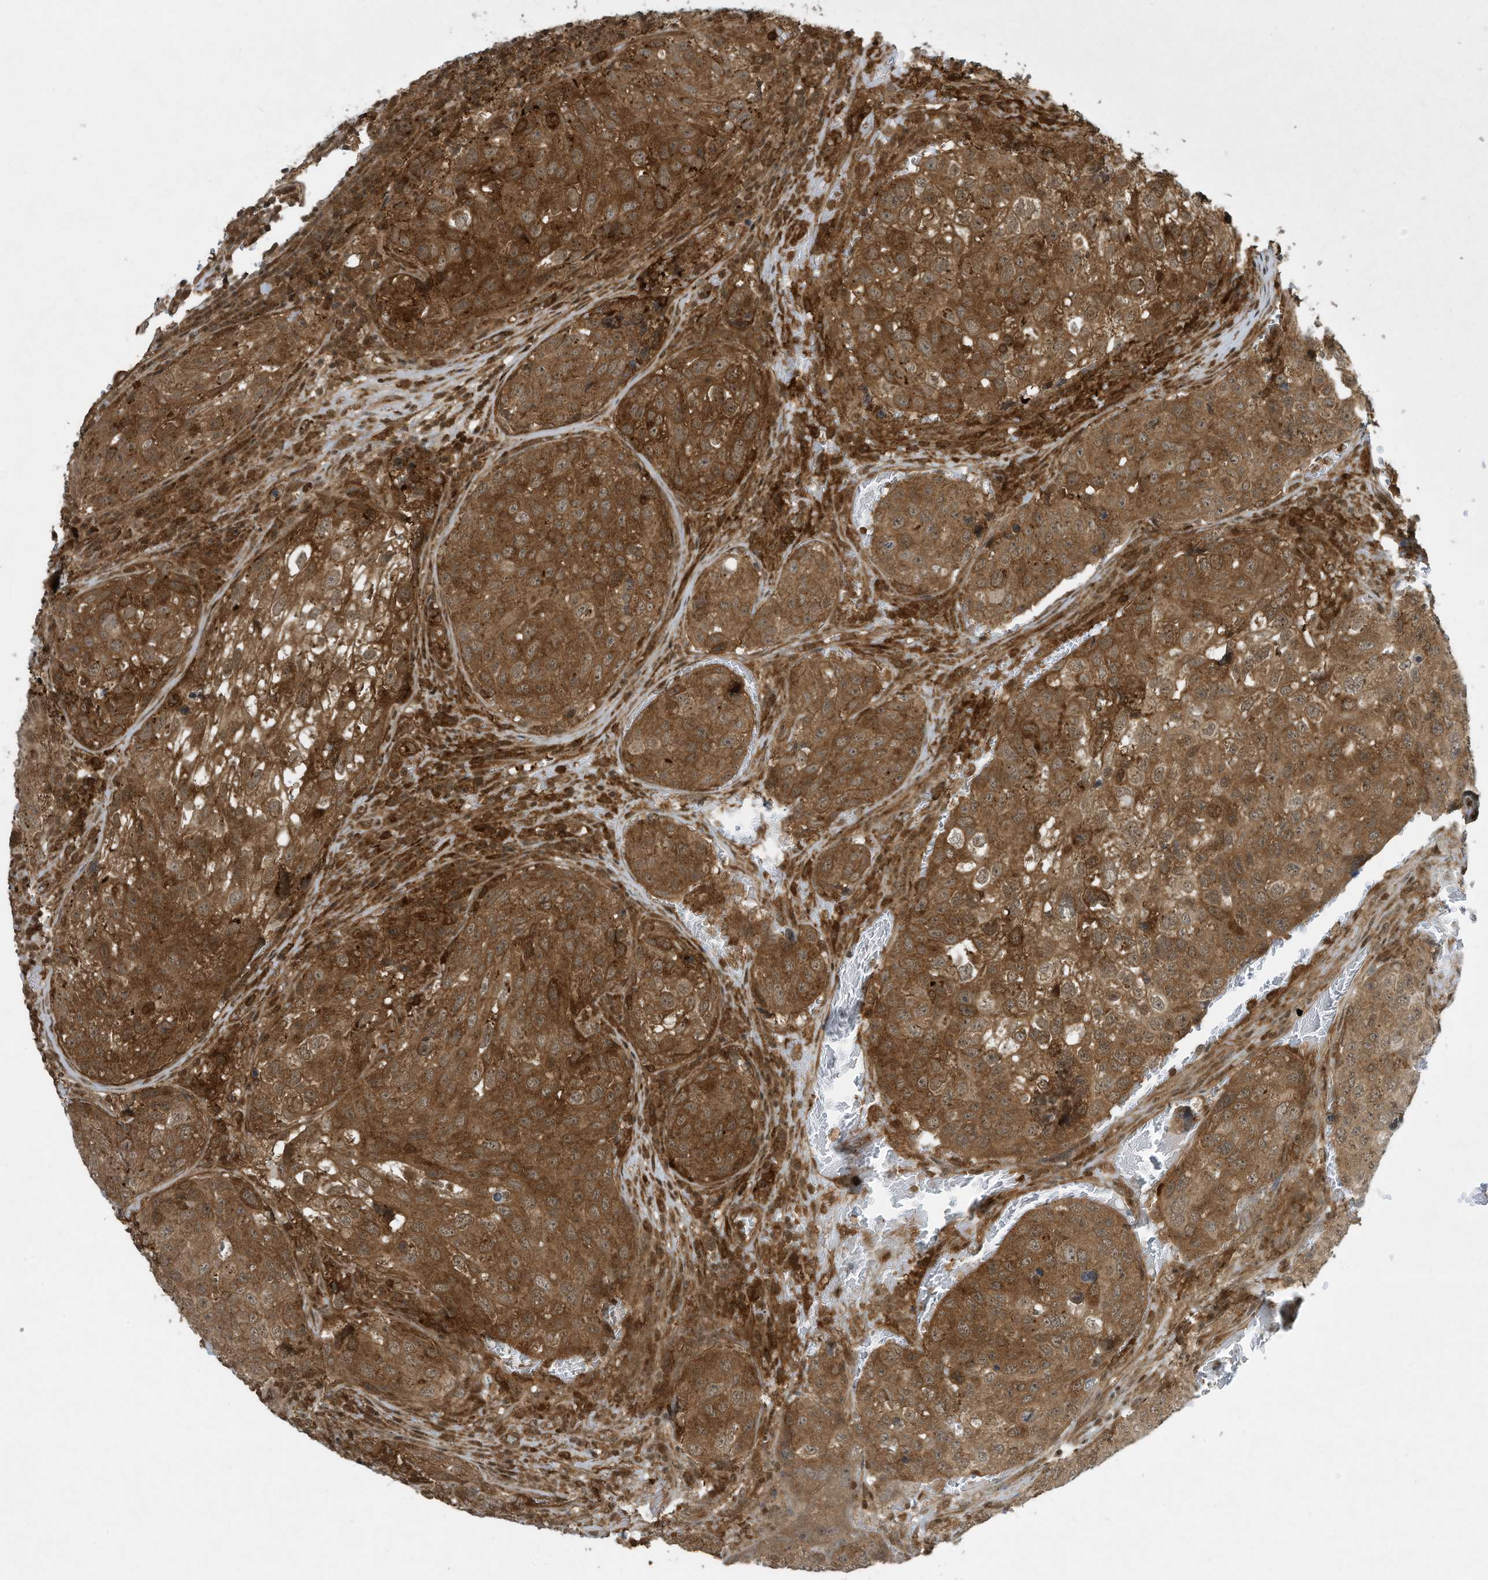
{"staining": {"intensity": "strong", "quantity": ">75%", "location": "cytoplasmic/membranous"}, "tissue": "urothelial cancer", "cell_type": "Tumor cells", "image_type": "cancer", "snomed": [{"axis": "morphology", "description": "Urothelial carcinoma, High grade"}, {"axis": "topography", "description": "Lymph node"}, {"axis": "topography", "description": "Urinary bladder"}], "caption": "Urothelial cancer stained with a brown dye demonstrates strong cytoplasmic/membranous positive staining in approximately >75% of tumor cells.", "gene": "CERT1", "patient": {"sex": "male", "age": 51}}